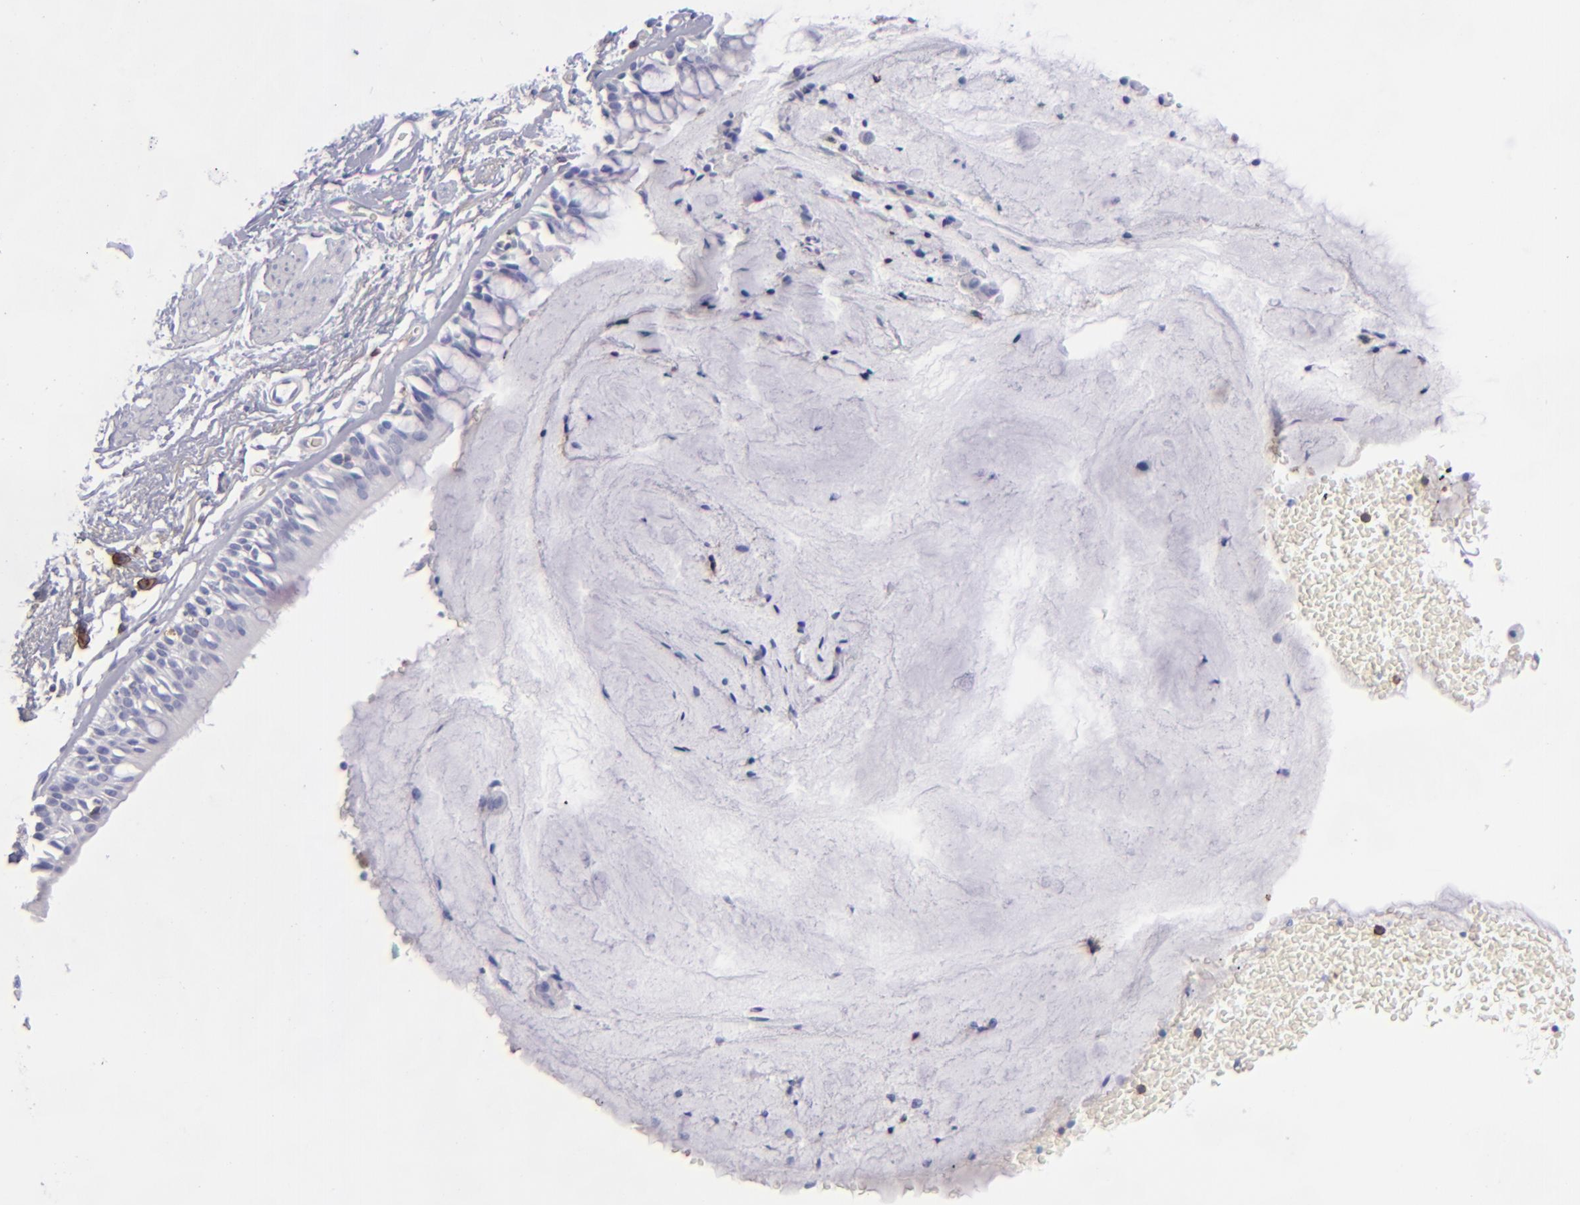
{"staining": {"intensity": "negative", "quantity": "none", "location": "none"}, "tissue": "bronchus", "cell_type": "Respiratory epithelial cells", "image_type": "normal", "snomed": [{"axis": "morphology", "description": "Normal tissue, NOS"}, {"axis": "topography", "description": "Lymph node of abdomen"}, {"axis": "topography", "description": "Lymph node of pelvis"}], "caption": "High power microscopy photomicrograph of an immunohistochemistry histopathology image of normal bronchus, revealing no significant positivity in respiratory epithelial cells.", "gene": "CD27", "patient": {"sex": "female", "age": 65}}